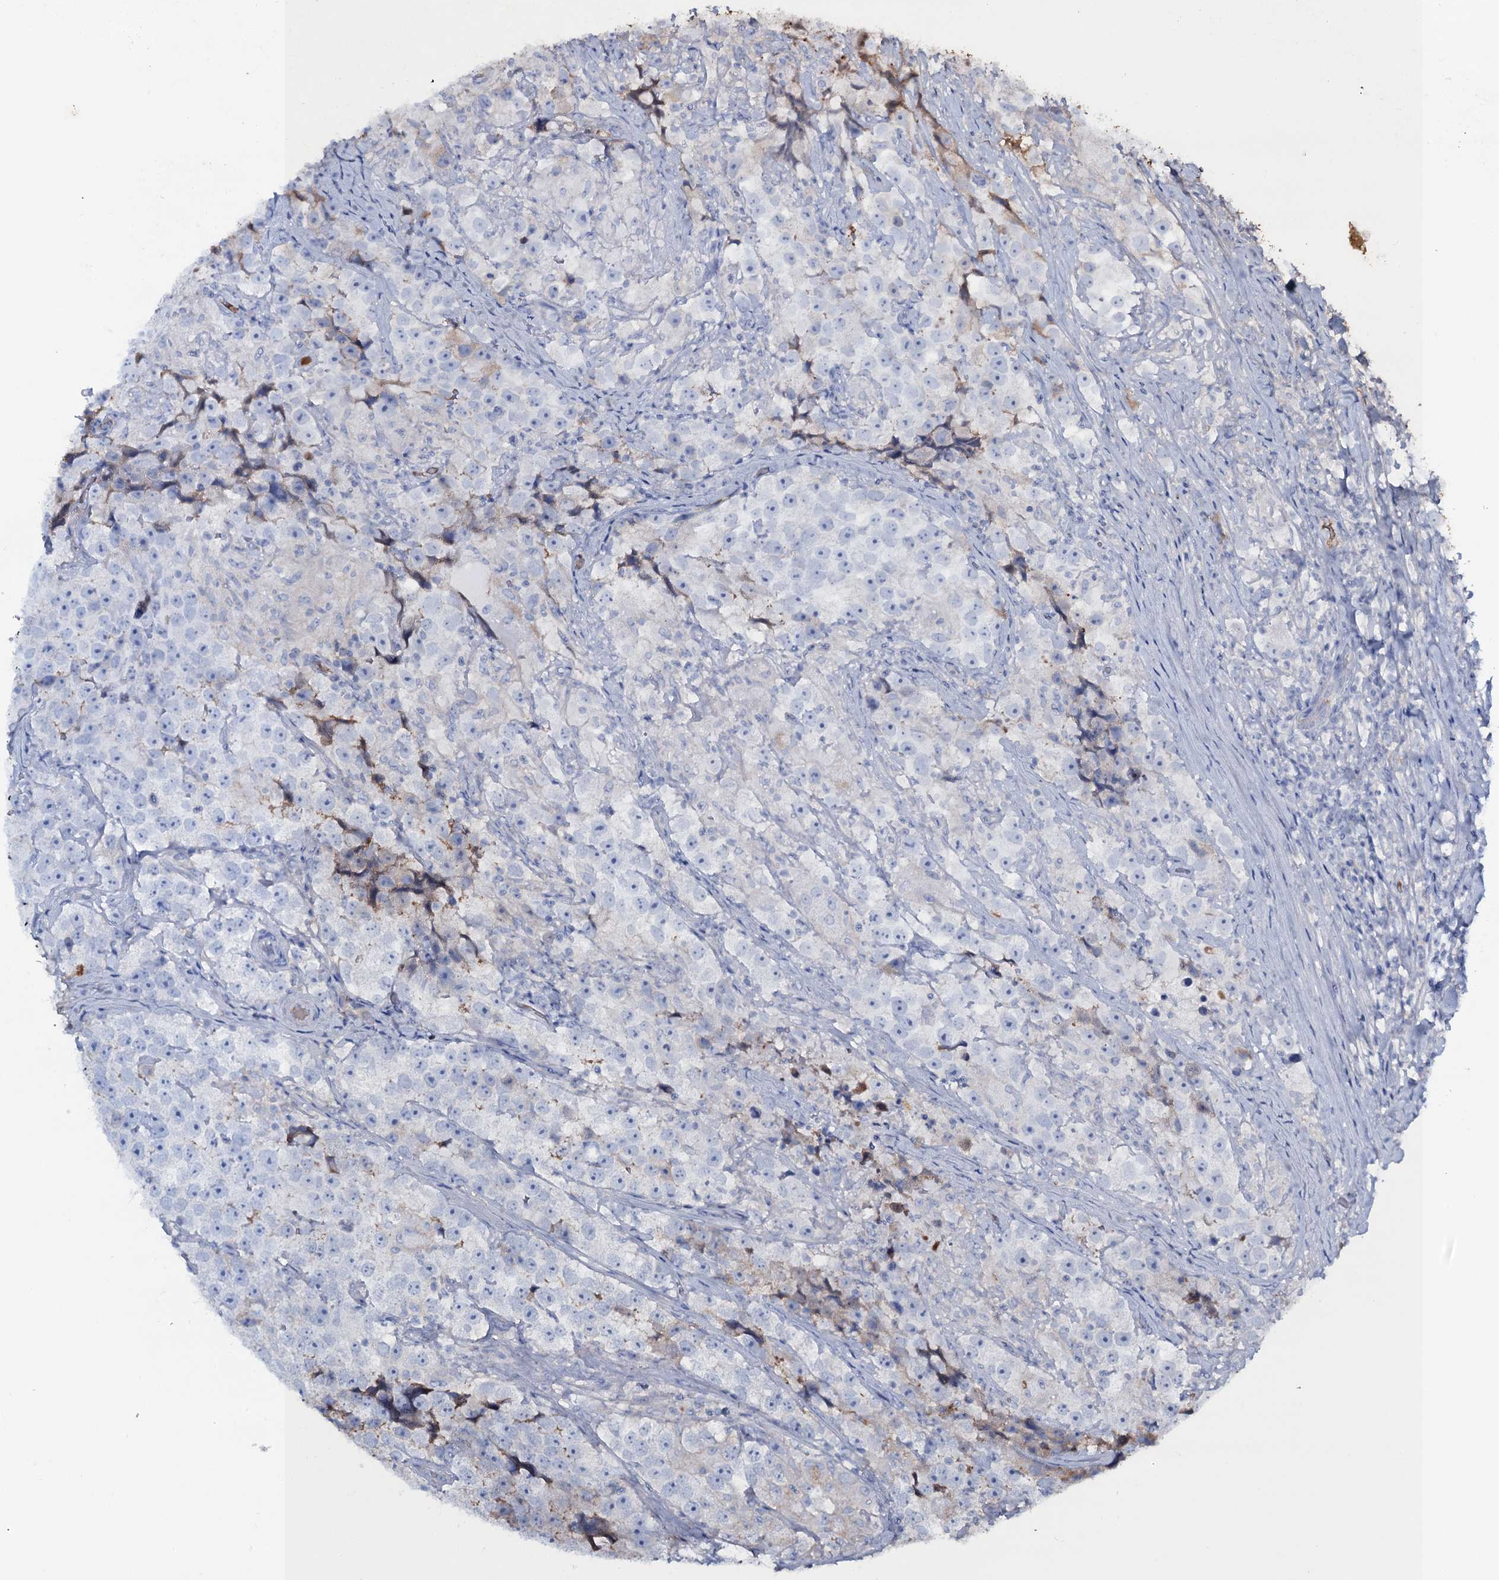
{"staining": {"intensity": "negative", "quantity": "none", "location": "none"}, "tissue": "testis cancer", "cell_type": "Tumor cells", "image_type": "cancer", "snomed": [{"axis": "morphology", "description": "Seminoma, NOS"}, {"axis": "topography", "description": "Testis"}], "caption": "This is an immunohistochemistry (IHC) micrograph of human testis cancer. There is no staining in tumor cells.", "gene": "EDN1", "patient": {"sex": "male", "age": 46}}